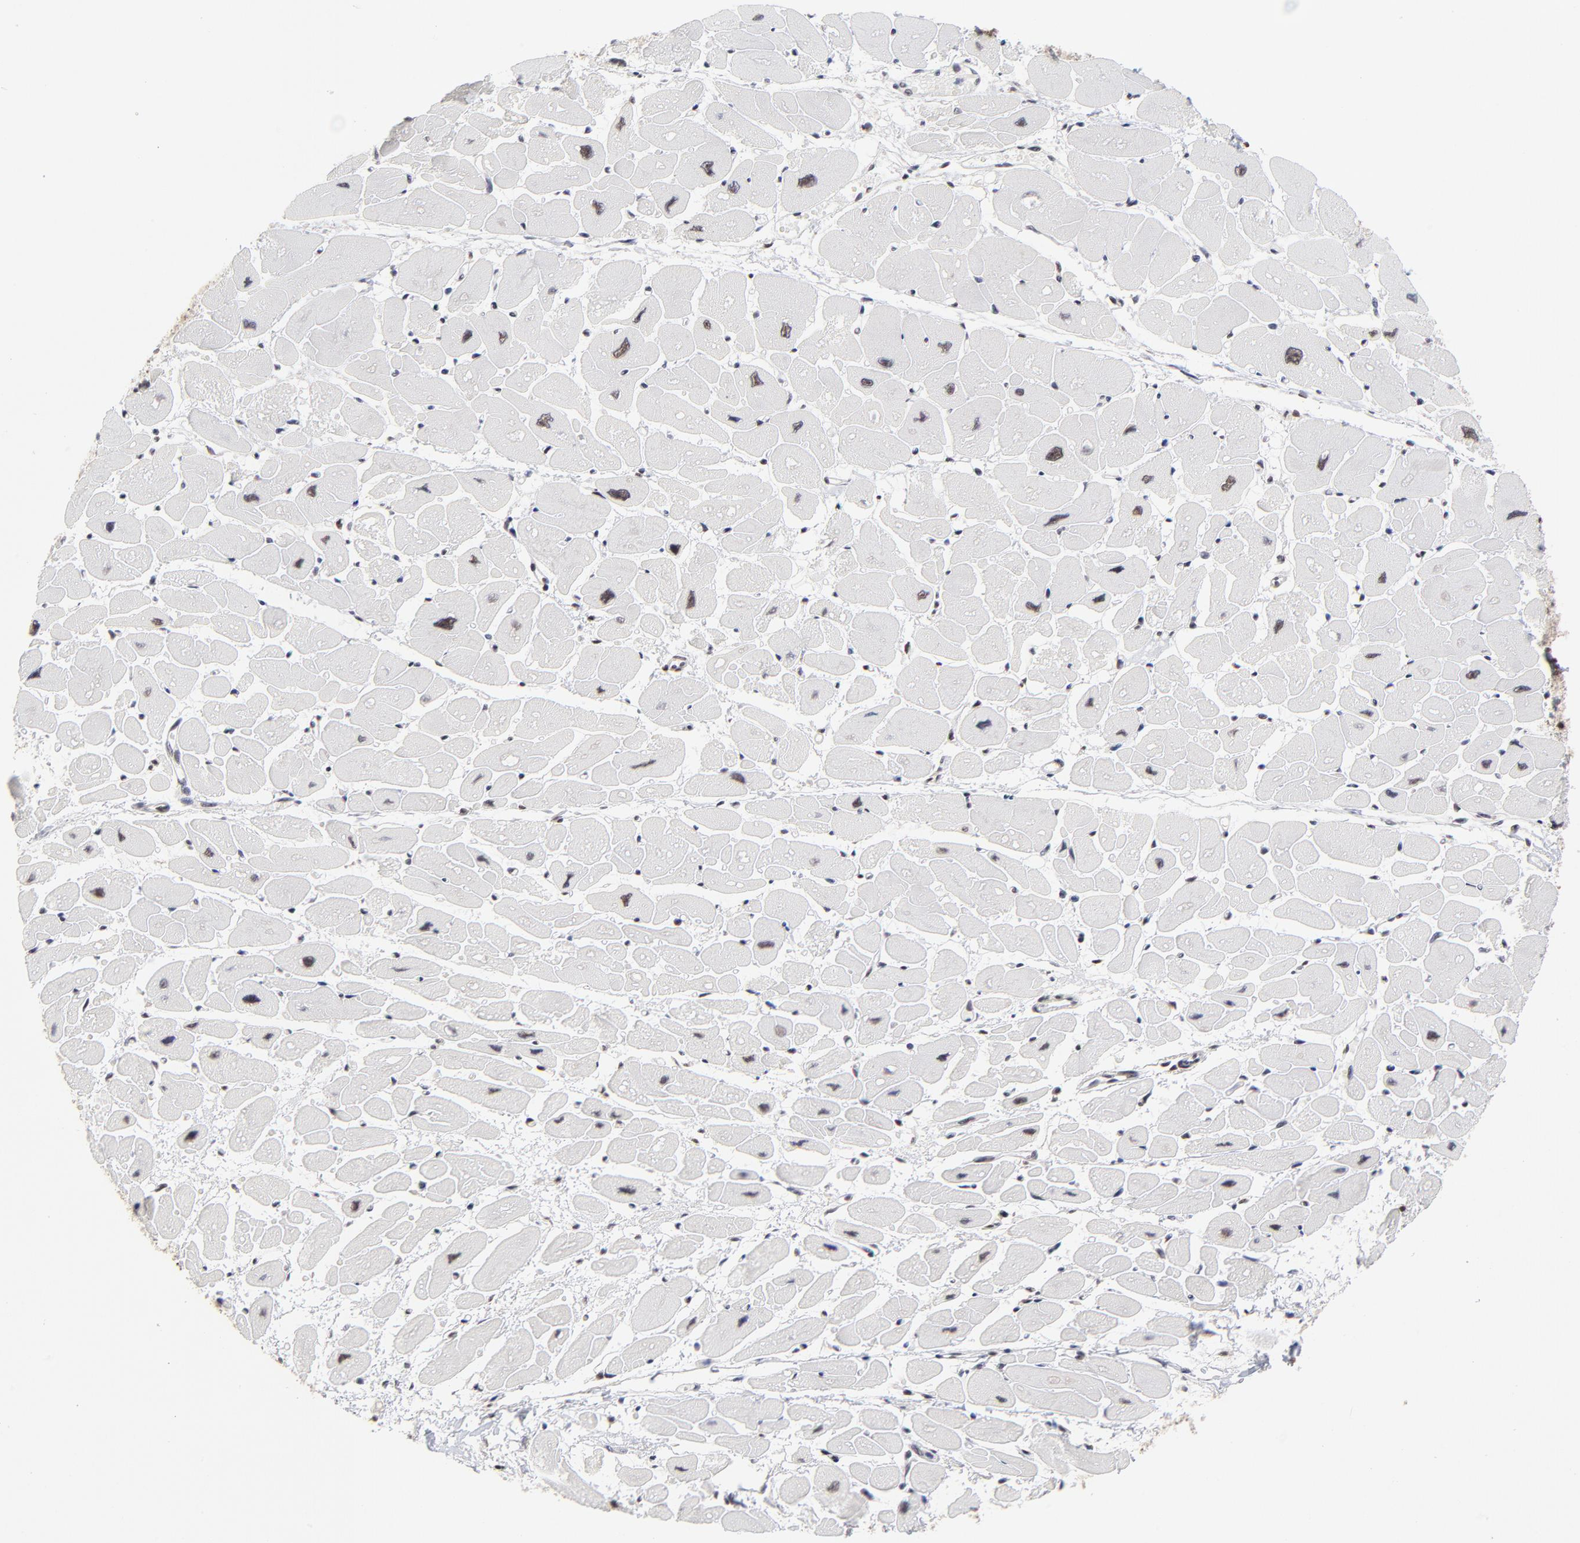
{"staining": {"intensity": "strong", "quantity": "25%-75%", "location": "nuclear"}, "tissue": "heart muscle", "cell_type": "Cardiomyocytes", "image_type": "normal", "snomed": [{"axis": "morphology", "description": "Normal tissue, NOS"}, {"axis": "topography", "description": "Heart"}], "caption": "IHC (DAB) staining of benign human heart muscle demonstrates strong nuclear protein staining in approximately 25%-75% of cardiomyocytes. (DAB IHC with brightfield microscopy, high magnification).", "gene": "ZMYM3", "patient": {"sex": "female", "age": 54}}